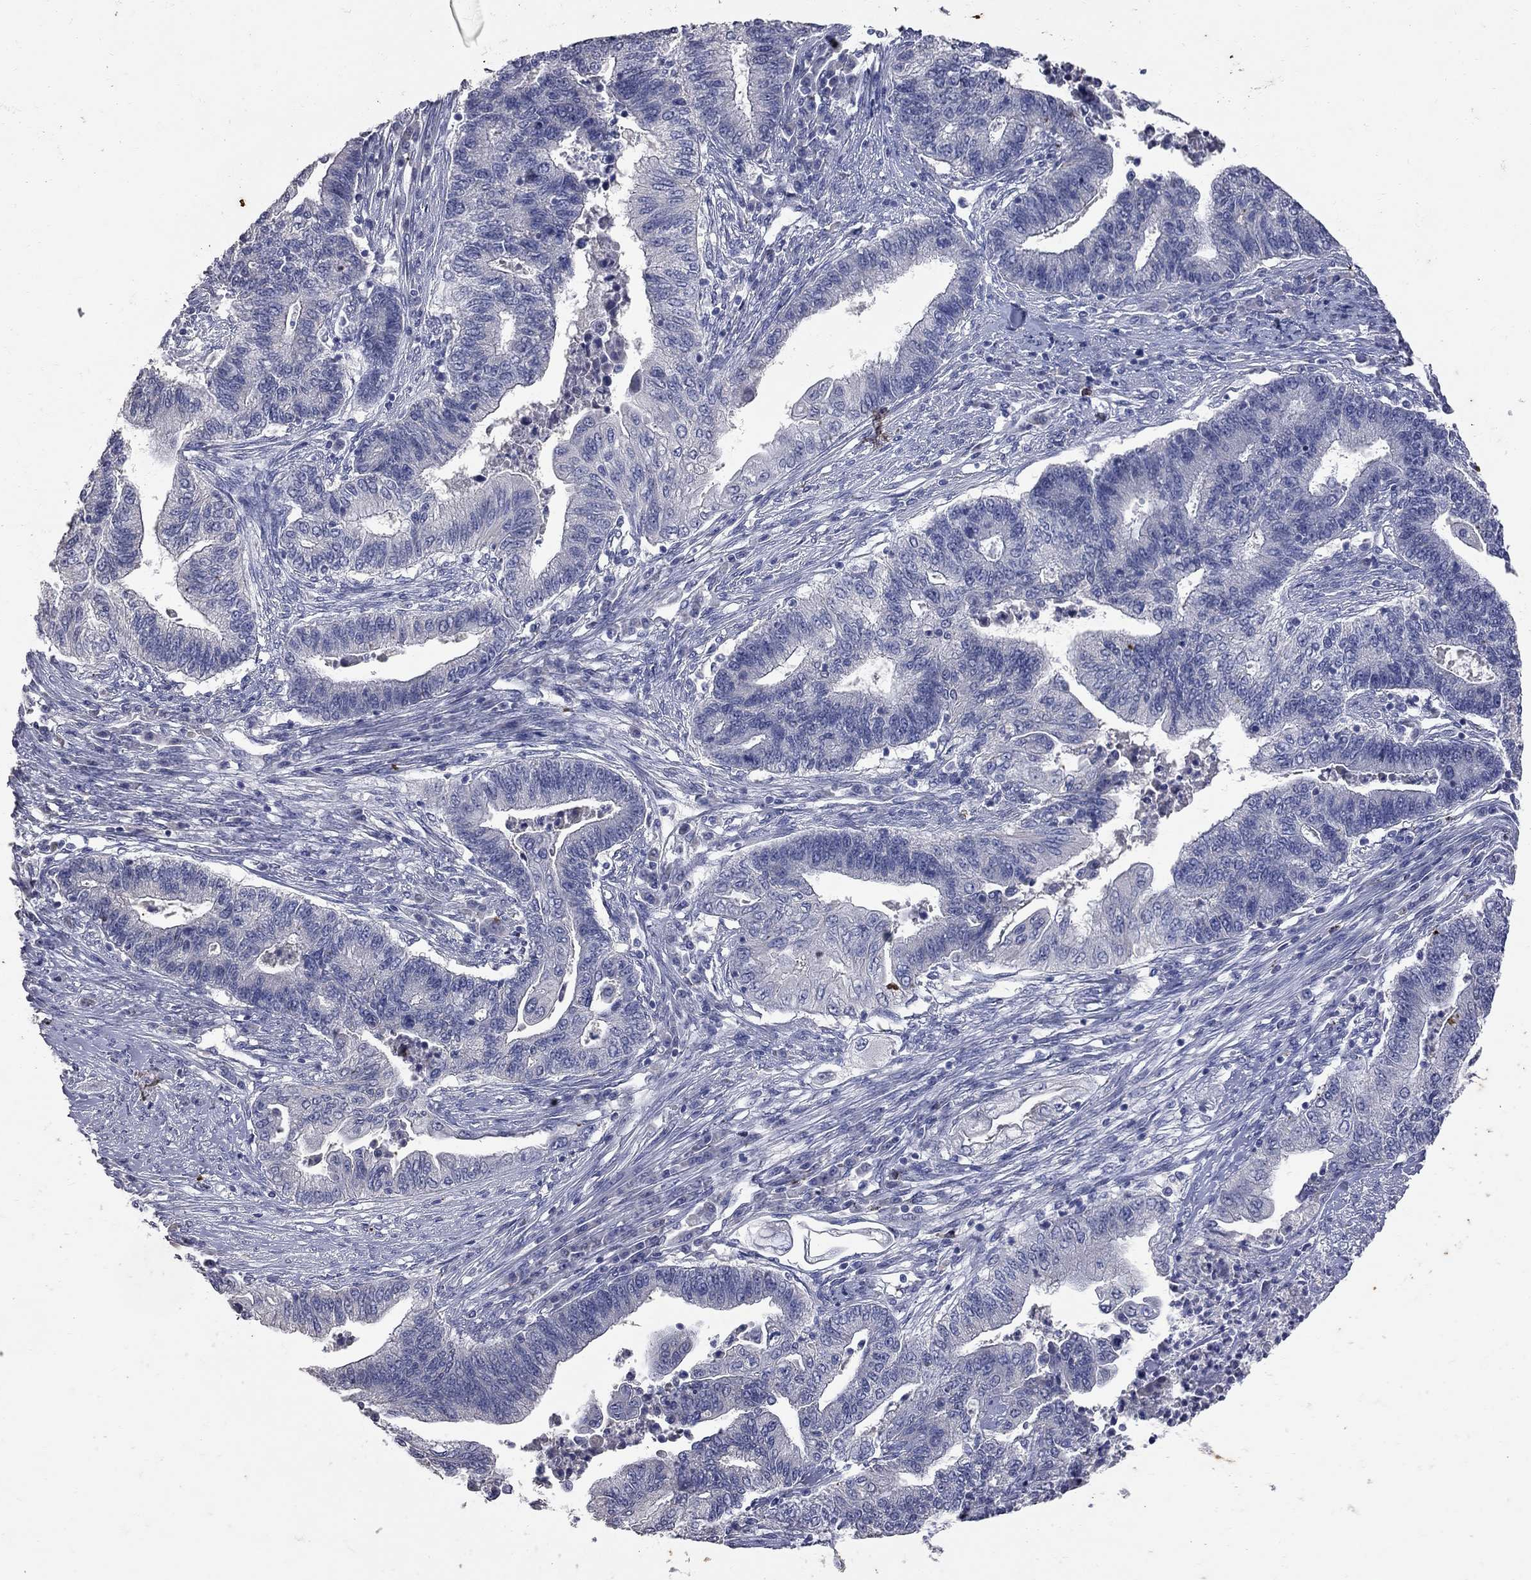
{"staining": {"intensity": "negative", "quantity": "none", "location": "none"}, "tissue": "endometrial cancer", "cell_type": "Tumor cells", "image_type": "cancer", "snomed": [{"axis": "morphology", "description": "Adenocarcinoma, NOS"}, {"axis": "topography", "description": "Uterus"}, {"axis": "topography", "description": "Endometrium"}], "caption": "High magnification brightfield microscopy of endometrial cancer stained with DAB (3,3'-diaminobenzidine) (brown) and counterstained with hematoxylin (blue): tumor cells show no significant expression.", "gene": "NOS2", "patient": {"sex": "female", "age": 54}}